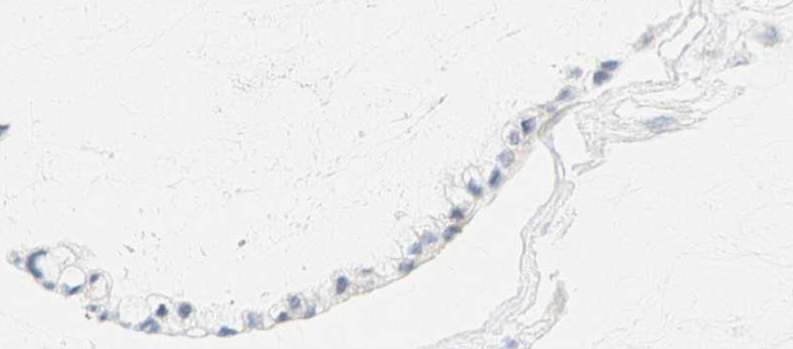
{"staining": {"intensity": "negative", "quantity": "none", "location": "none"}, "tissue": "ovarian cancer", "cell_type": "Tumor cells", "image_type": "cancer", "snomed": [{"axis": "morphology", "description": "Cystadenocarcinoma, mucinous, NOS"}, {"axis": "topography", "description": "Ovary"}], "caption": "Tumor cells are negative for protein expression in human mucinous cystadenocarcinoma (ovarian).", "gene": "SELENBP1", "patient": {"sex": "female", "age": 39}}